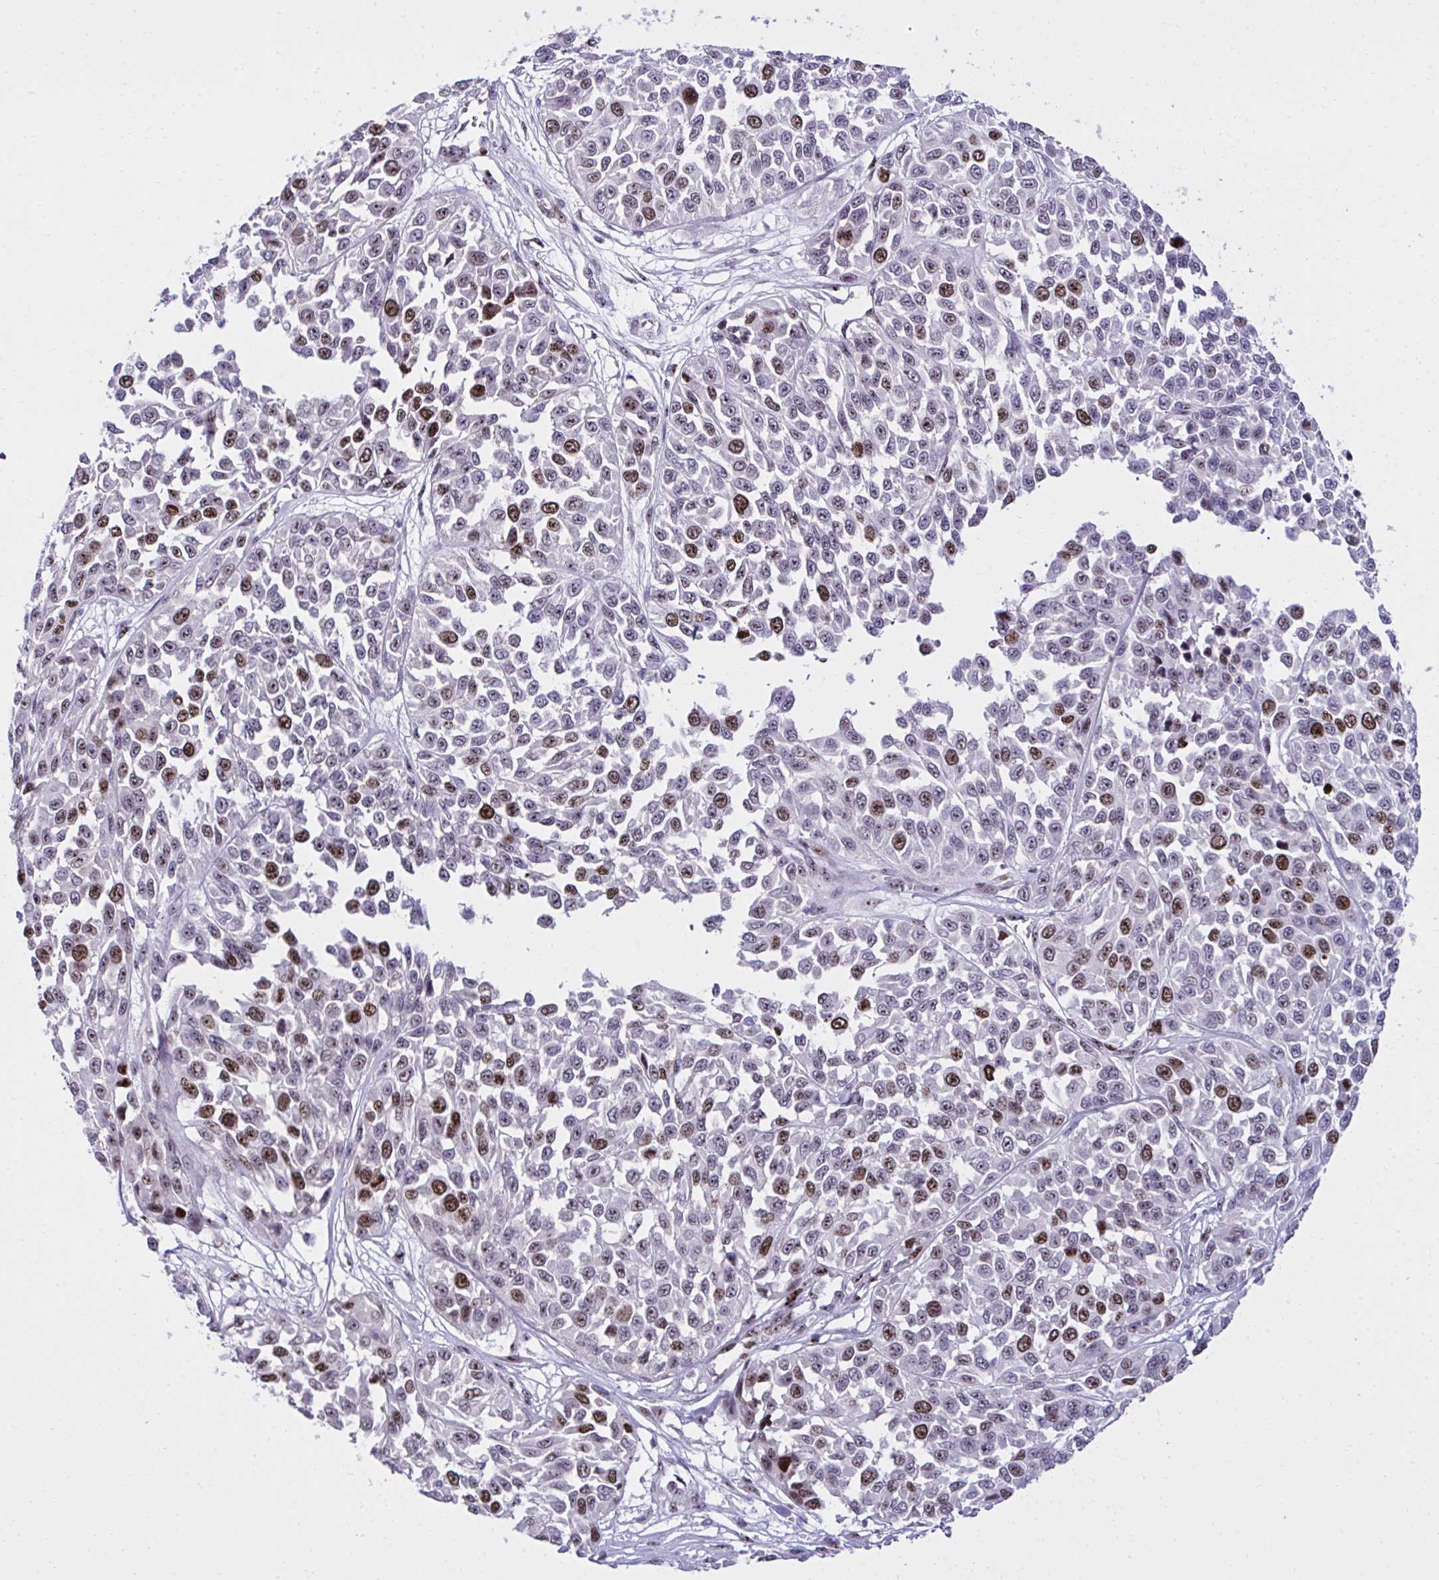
{"staining": {"intensity": "strong", "quantity": "25%-75%", "location": "nuclear"}, "tissue": "melanoma", "cell_type": "Tumor cells", "image_type": "cancer", "snomed": [{"axis": "morphology", "description": "Malignant melanoma, NOS"}, {"axis": "topography", "description": "Skin"}], "caption": "Immunohistochemistry (IHC) of melanoma displays high levels of strong nuclear expression in approximately 25%-75% of tumor cells.", "gene": "CEP72", "patient": {"sex": "male", "age": 62}}